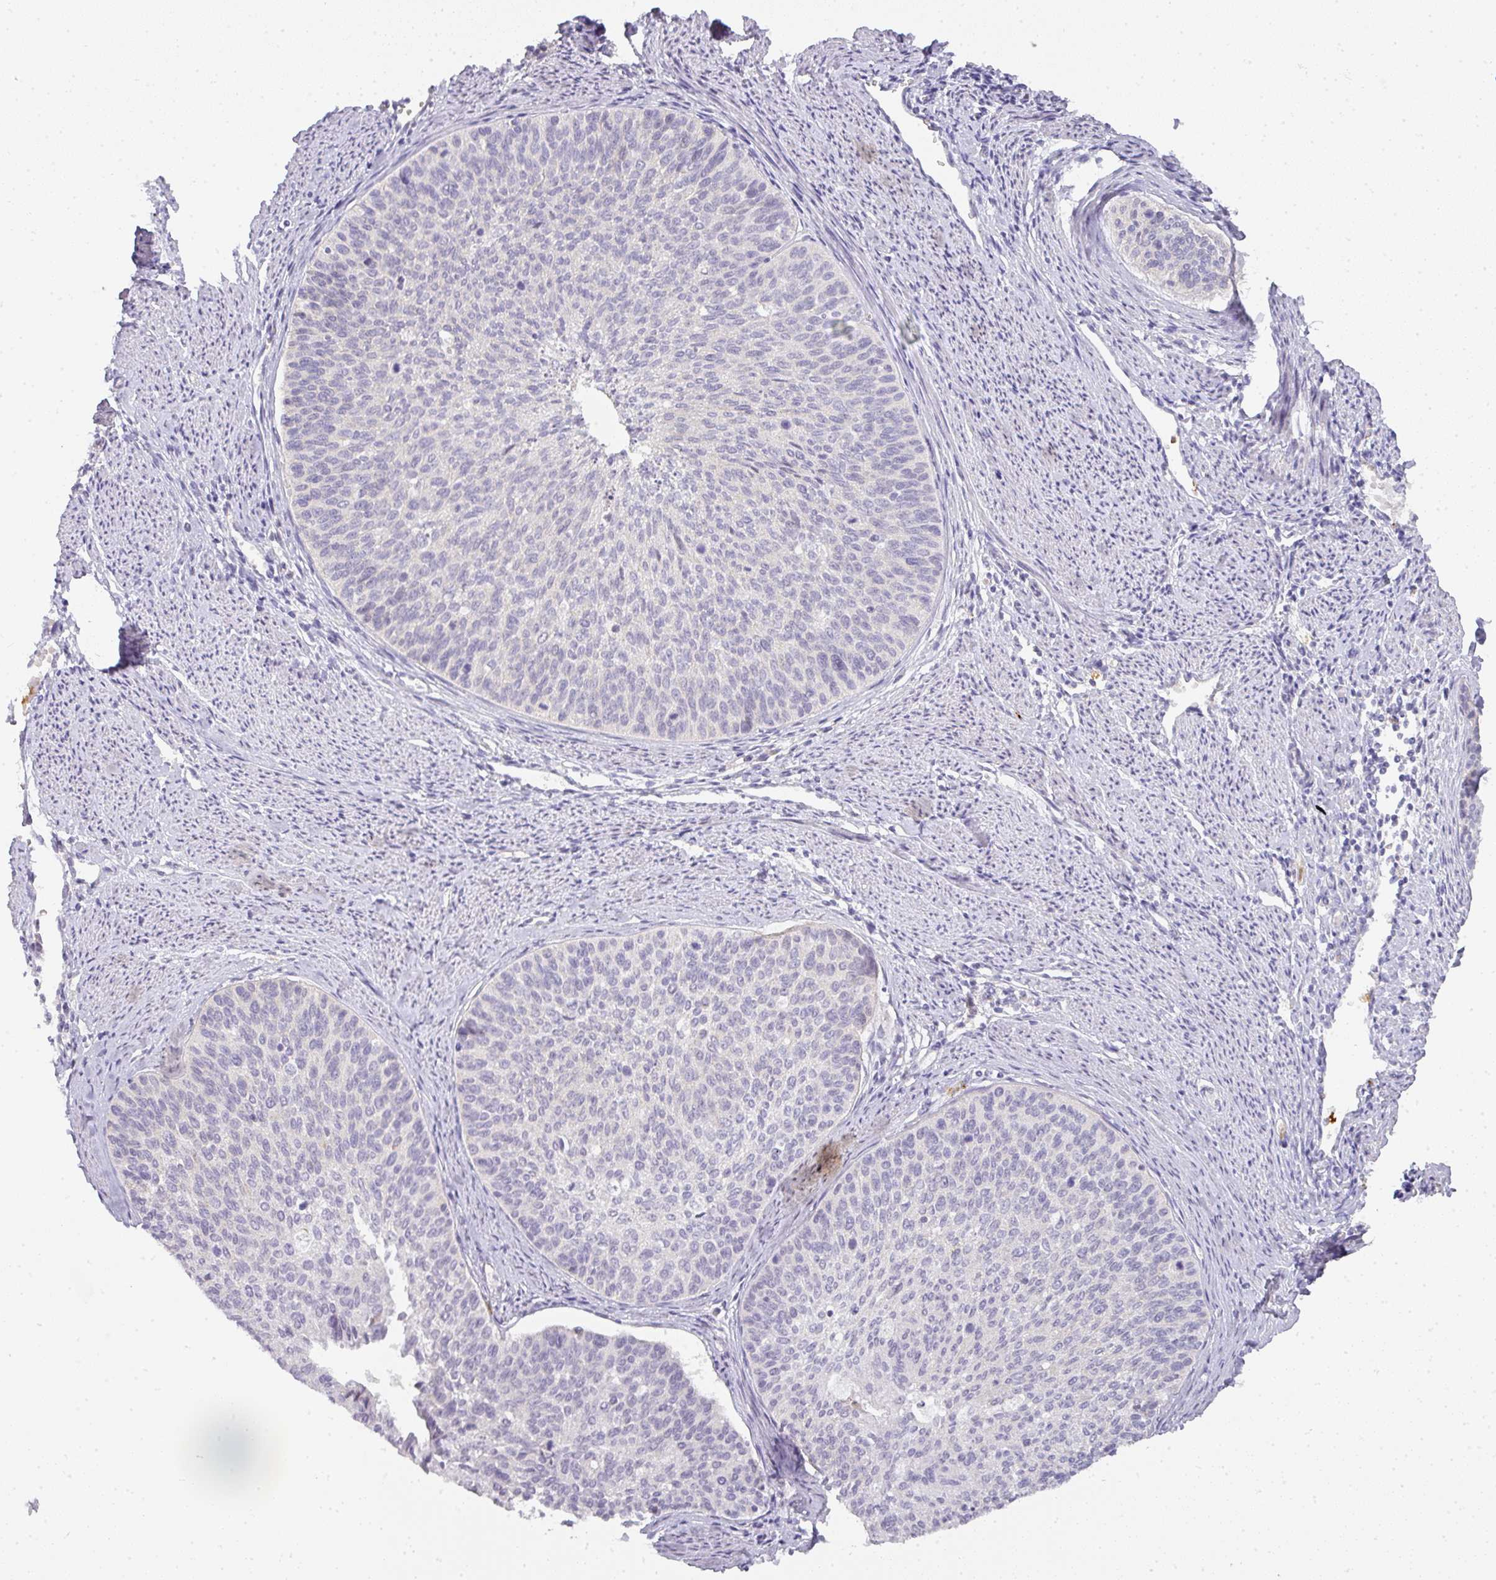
{"staining": {"intensity": "negative", "quantity": "none", "location": "none"}, "tissue": "cervical cancer", "cell_type": "Tumor cells", "image_type": "cancer", "snomed": [{"axis": "morphology", "description": "Squamous cell carcinoma, NOS"}, {"axis": "topography", "description": "Cervix"}], "caption": "A high-resolution micrograph shows immunohistochemistry staining of cervical cancer (squamous cell carcinoma), which displays no significant positivity in tumor cells.", "gene": "HHEX", "patient": {"sex": "female", "age": 55}}